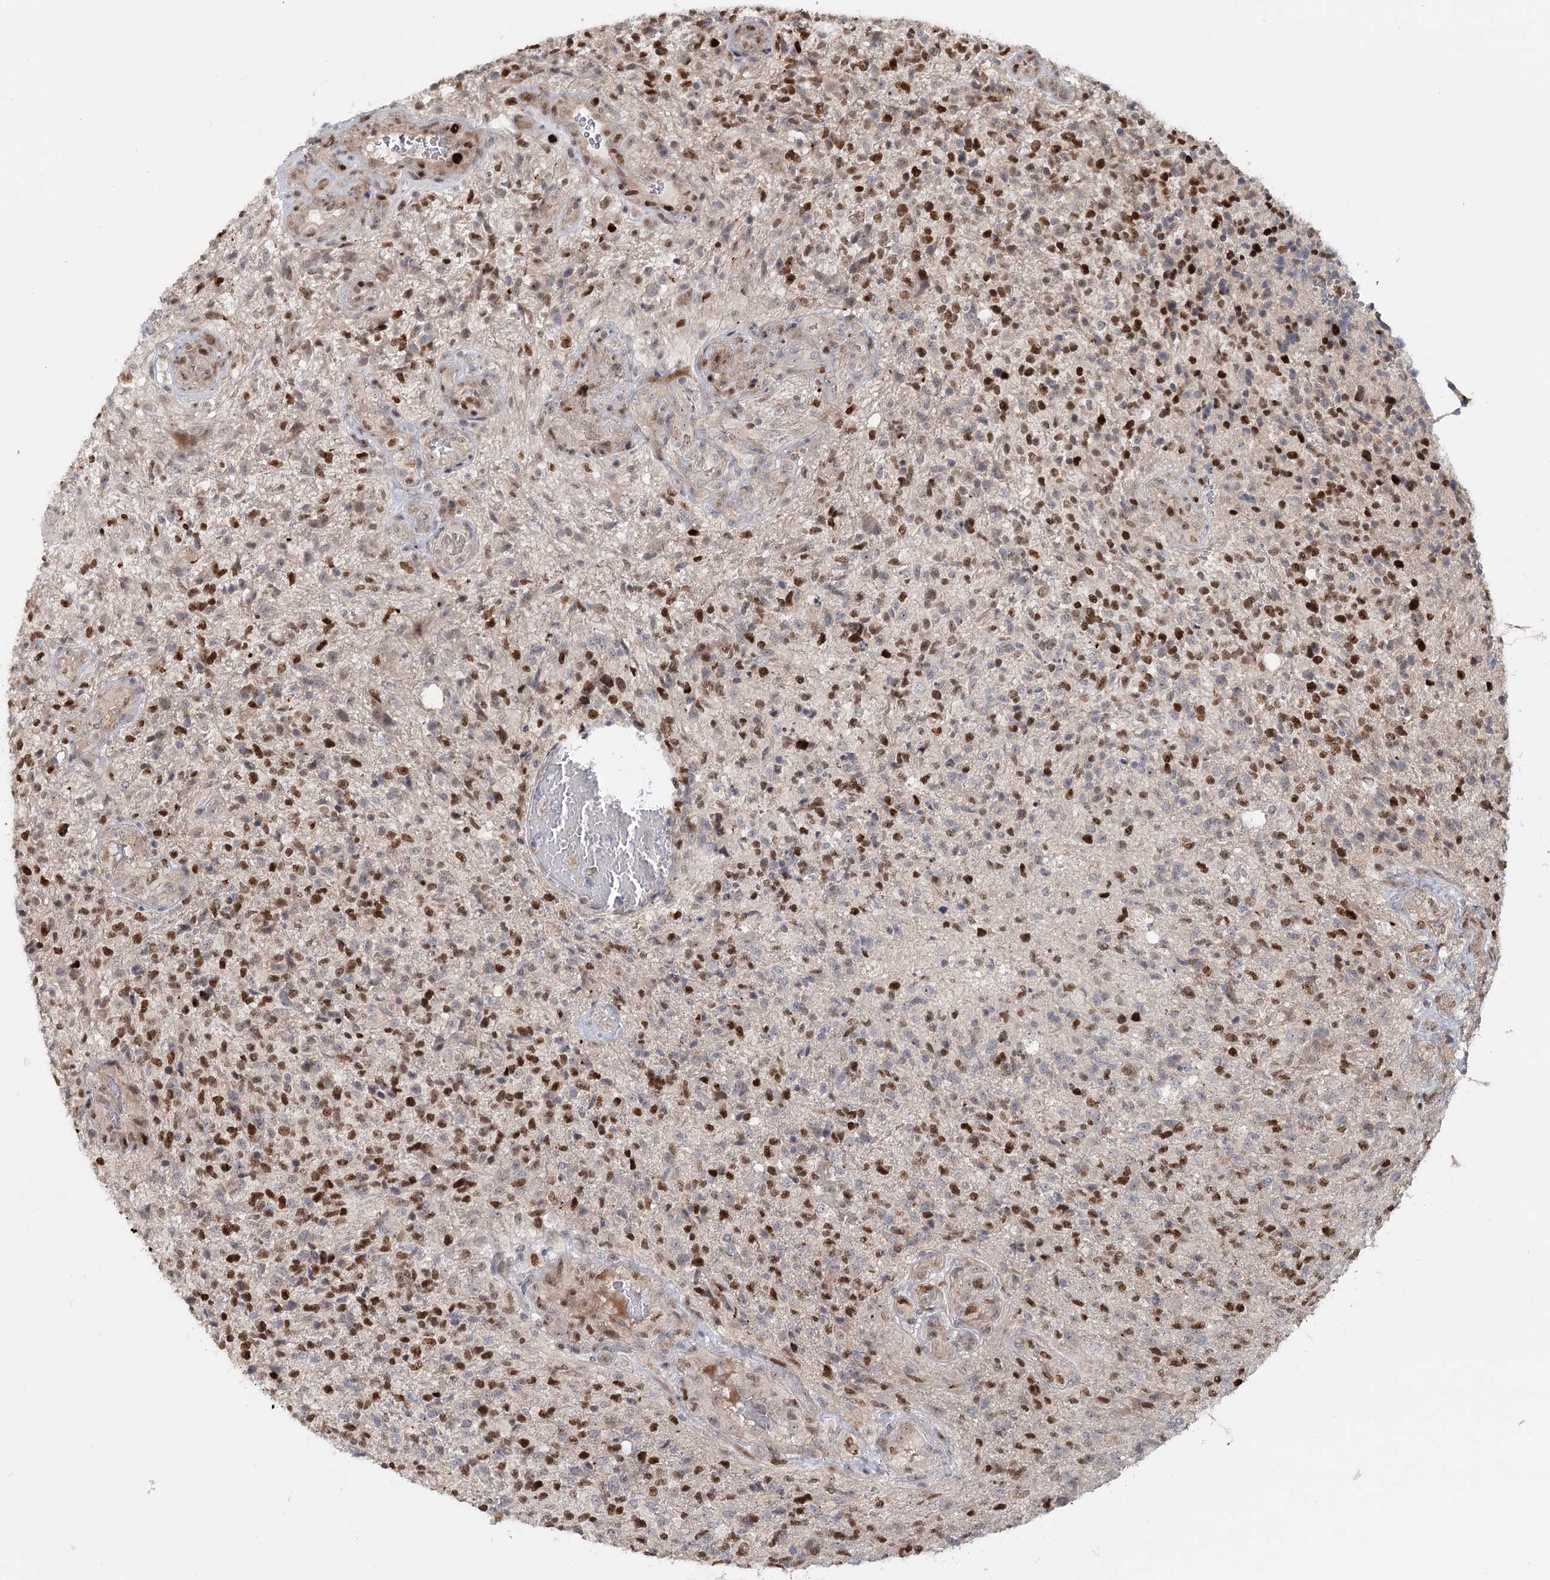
{"staining": {"intensity": "moderate", "quantity": "25%-75%", "location": "nuclear"}, "tissue": "glioma", "cell_type": "Tumor cells", "image_type": "cancer", "snomed": [{"axis": "morphology", "description": "Glioma, malignant, High grade"}, {"axis": "topography", "description": "Brain"}], "caption": "IHC (DAB) staining of malignant glioma (high-grade) demonstrates moderate nuclear protein positivity in approximately 25%-75% of tumor cells.", "gene": "PIK3C2A", "patient": {"sex": "male", "age": 56}}